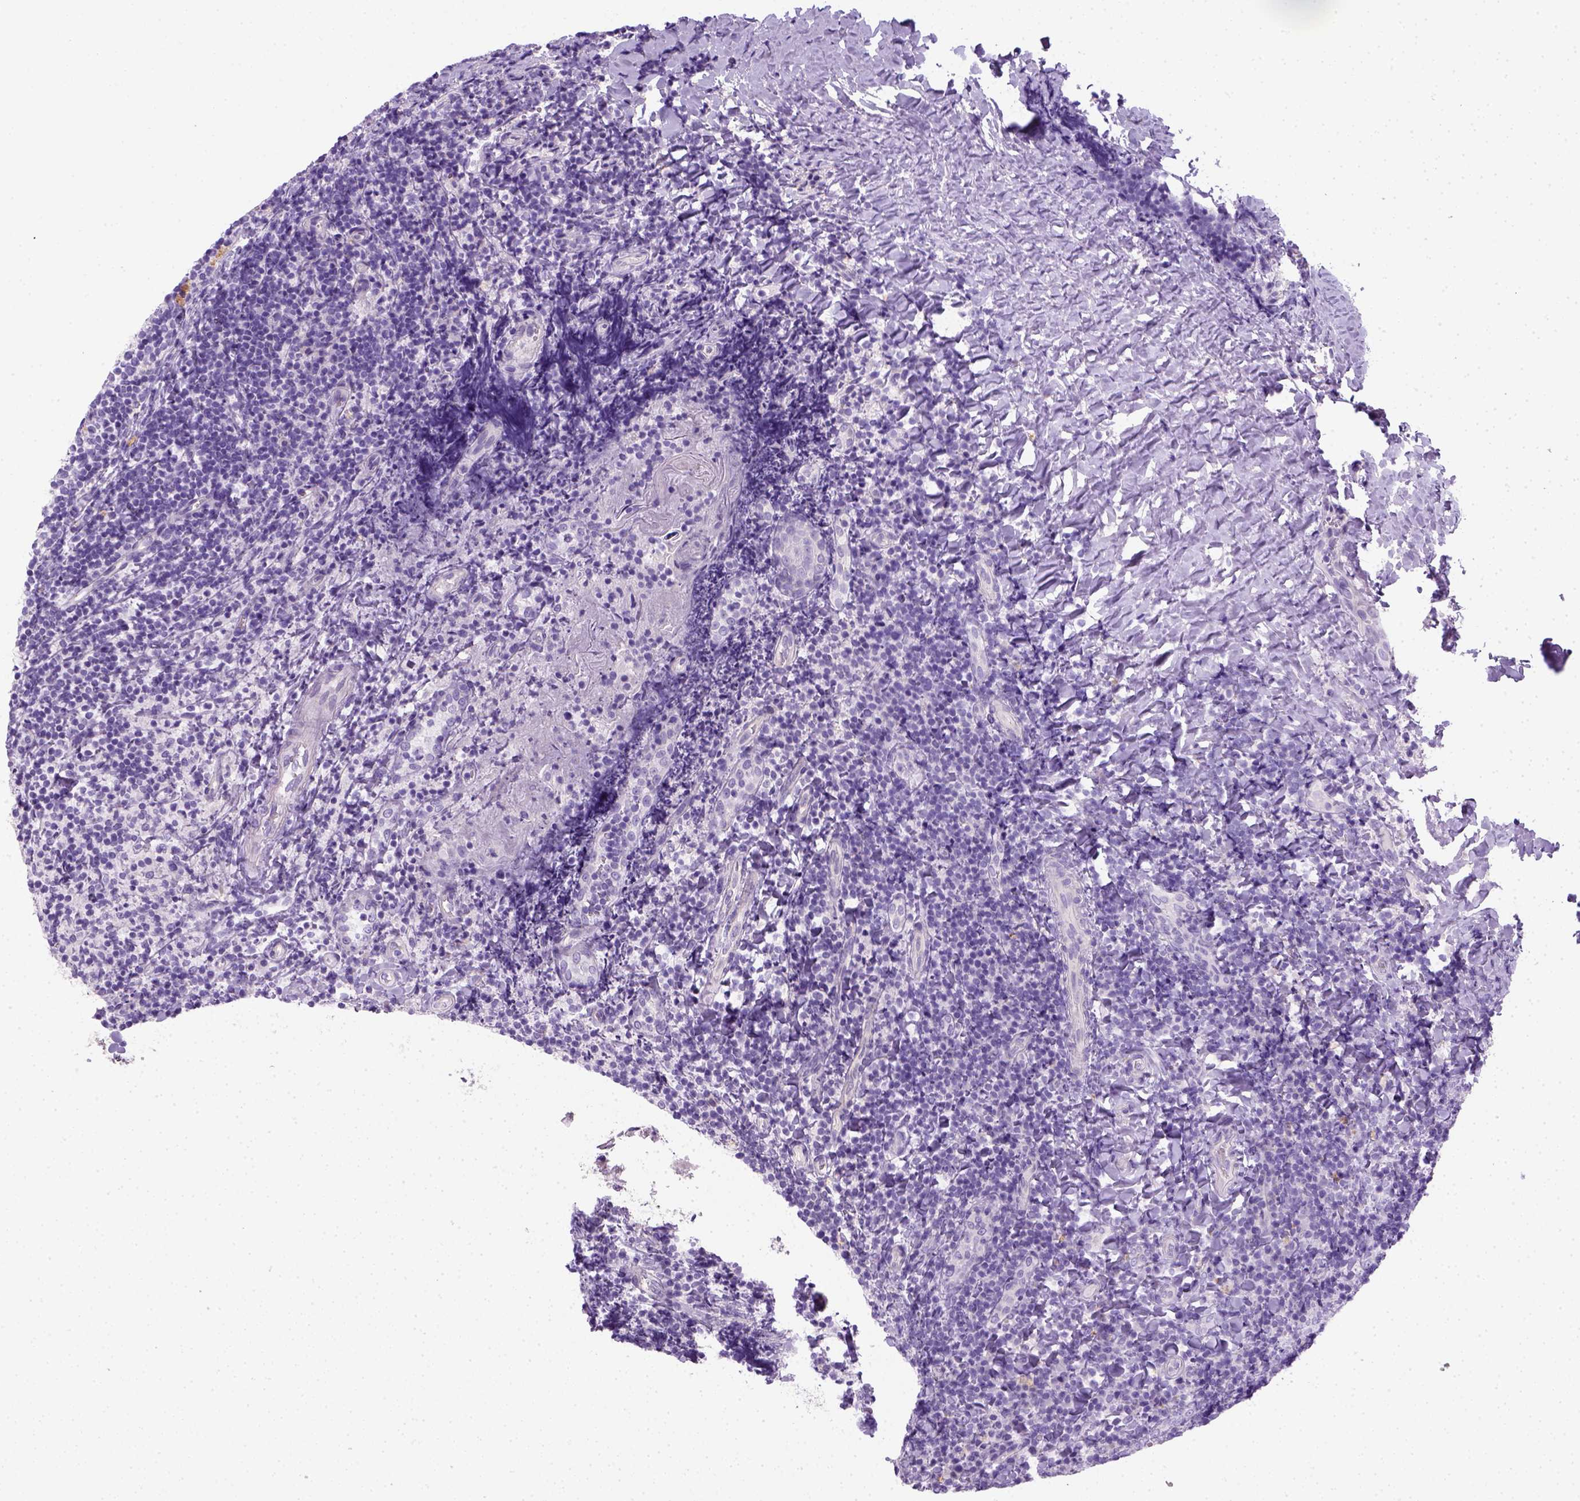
{"staining": {"intensity": "negative", "quantity": "none", "location": "none"}, "tissue": "tonsil", "cell_type": "Germinal center cells", "image_type": "normal", "snomed": [{"axis": "morphology", "description": "Normal tissue, NOS"}, {"axis": "topography", "description": "Tonsil"}], "caption": "High power microscopy photomicrograph of an IHC histopathology image of unremarkable tonsil, revealing no significant expression in germinal center cells.", "gene": "KRT71", "patient": {"sex": "female", "age": 10}}